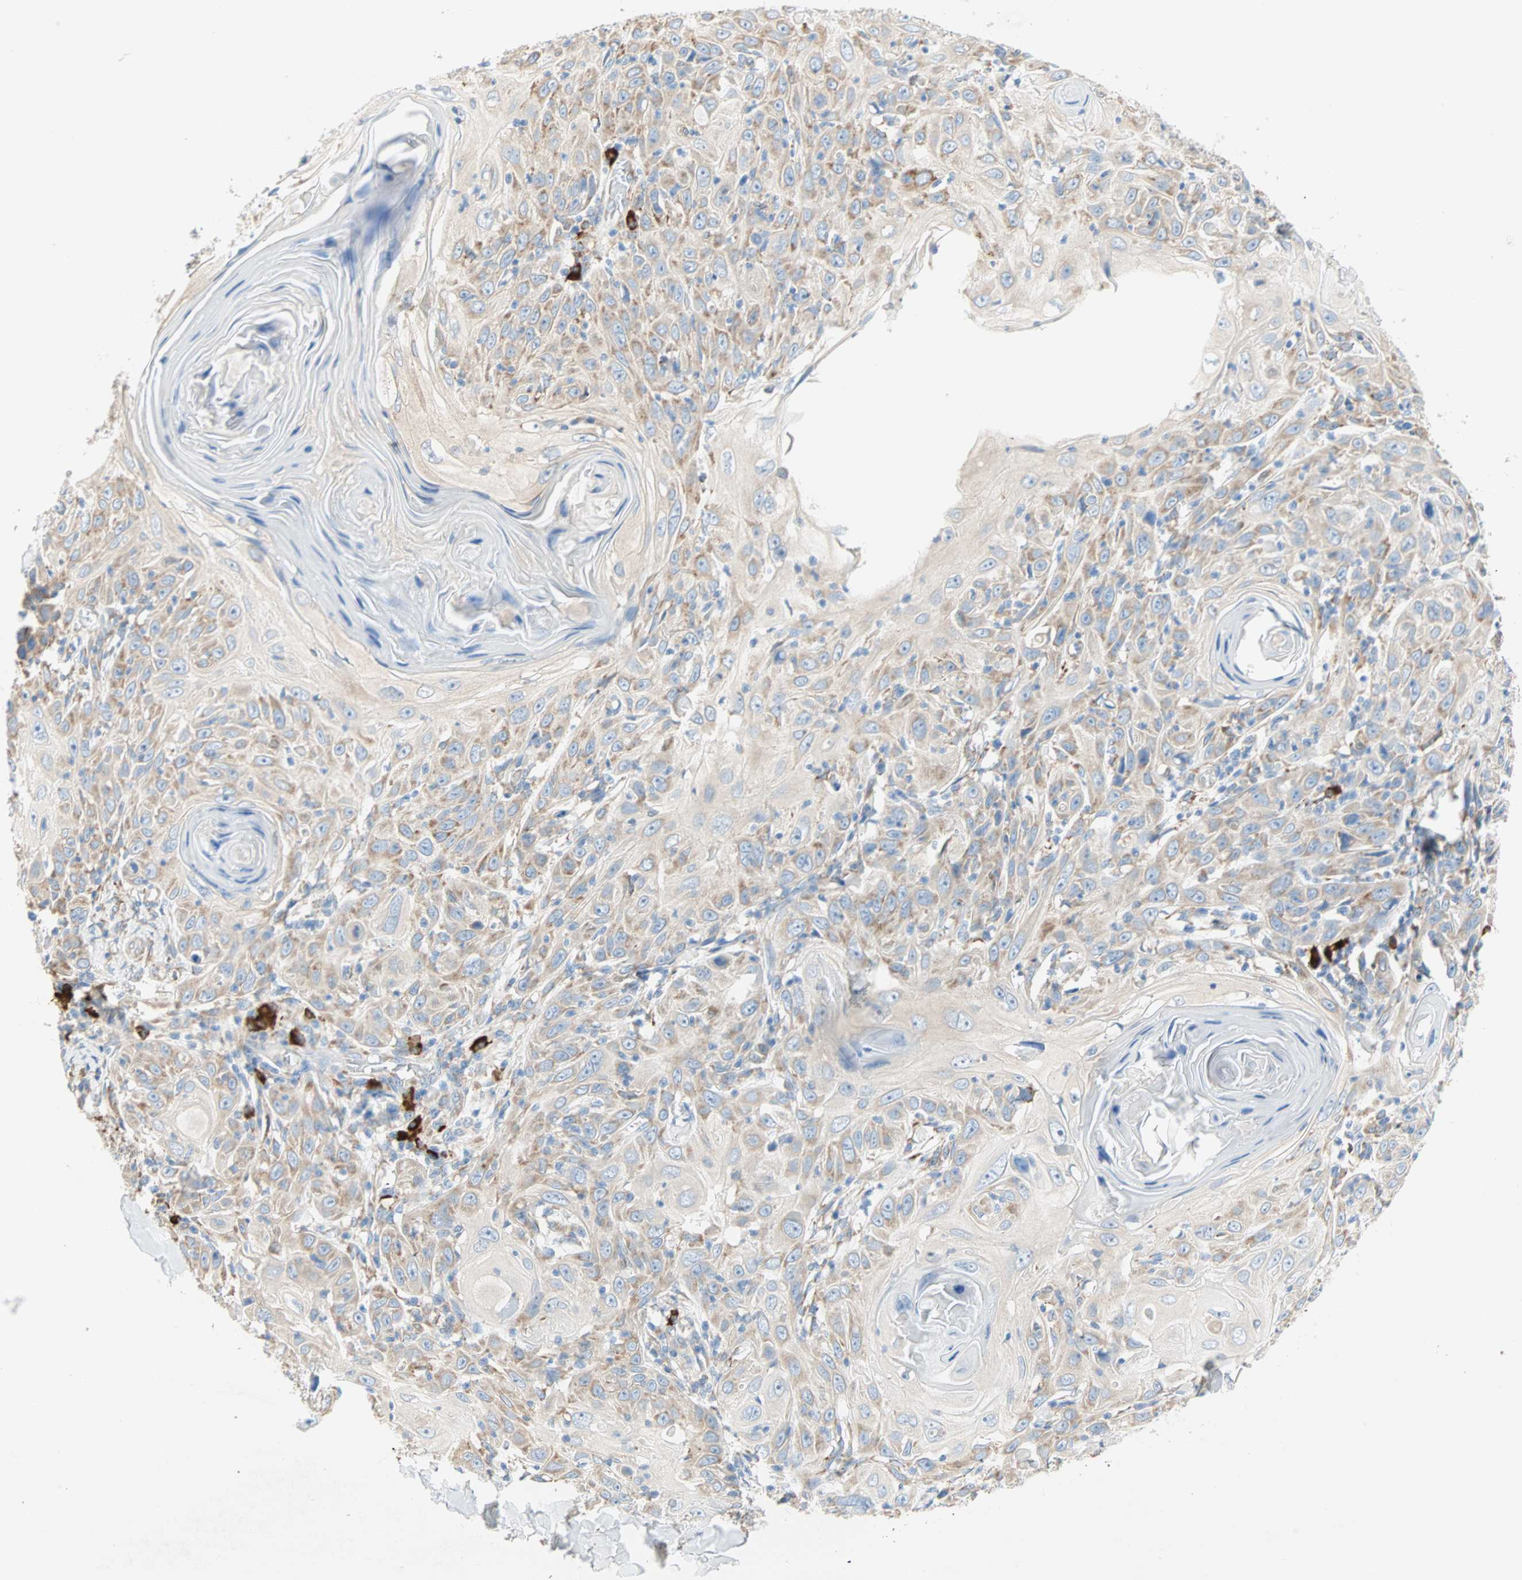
{"staining": {"intensity": "moderate", "quantity": ">75%", "location": "cytoplasmic/membranous"}, "tissue": "skin cancer", "cell_type": "Tumor cells", "image_type": "cancer", "snomed": [{"axis": "morphology", "description": "Squamous cell carcinoma, NOS"}, {"axis": "topography", "description": "Skin"}], "caption": "Brown immunohistochemical staining in skin cancer exhibits moderate cytoplasmic/membranous staining in about >75% of tumor cells.", "gene": "PLCXD1", "patient": {"sex": "female", "age": 88}}